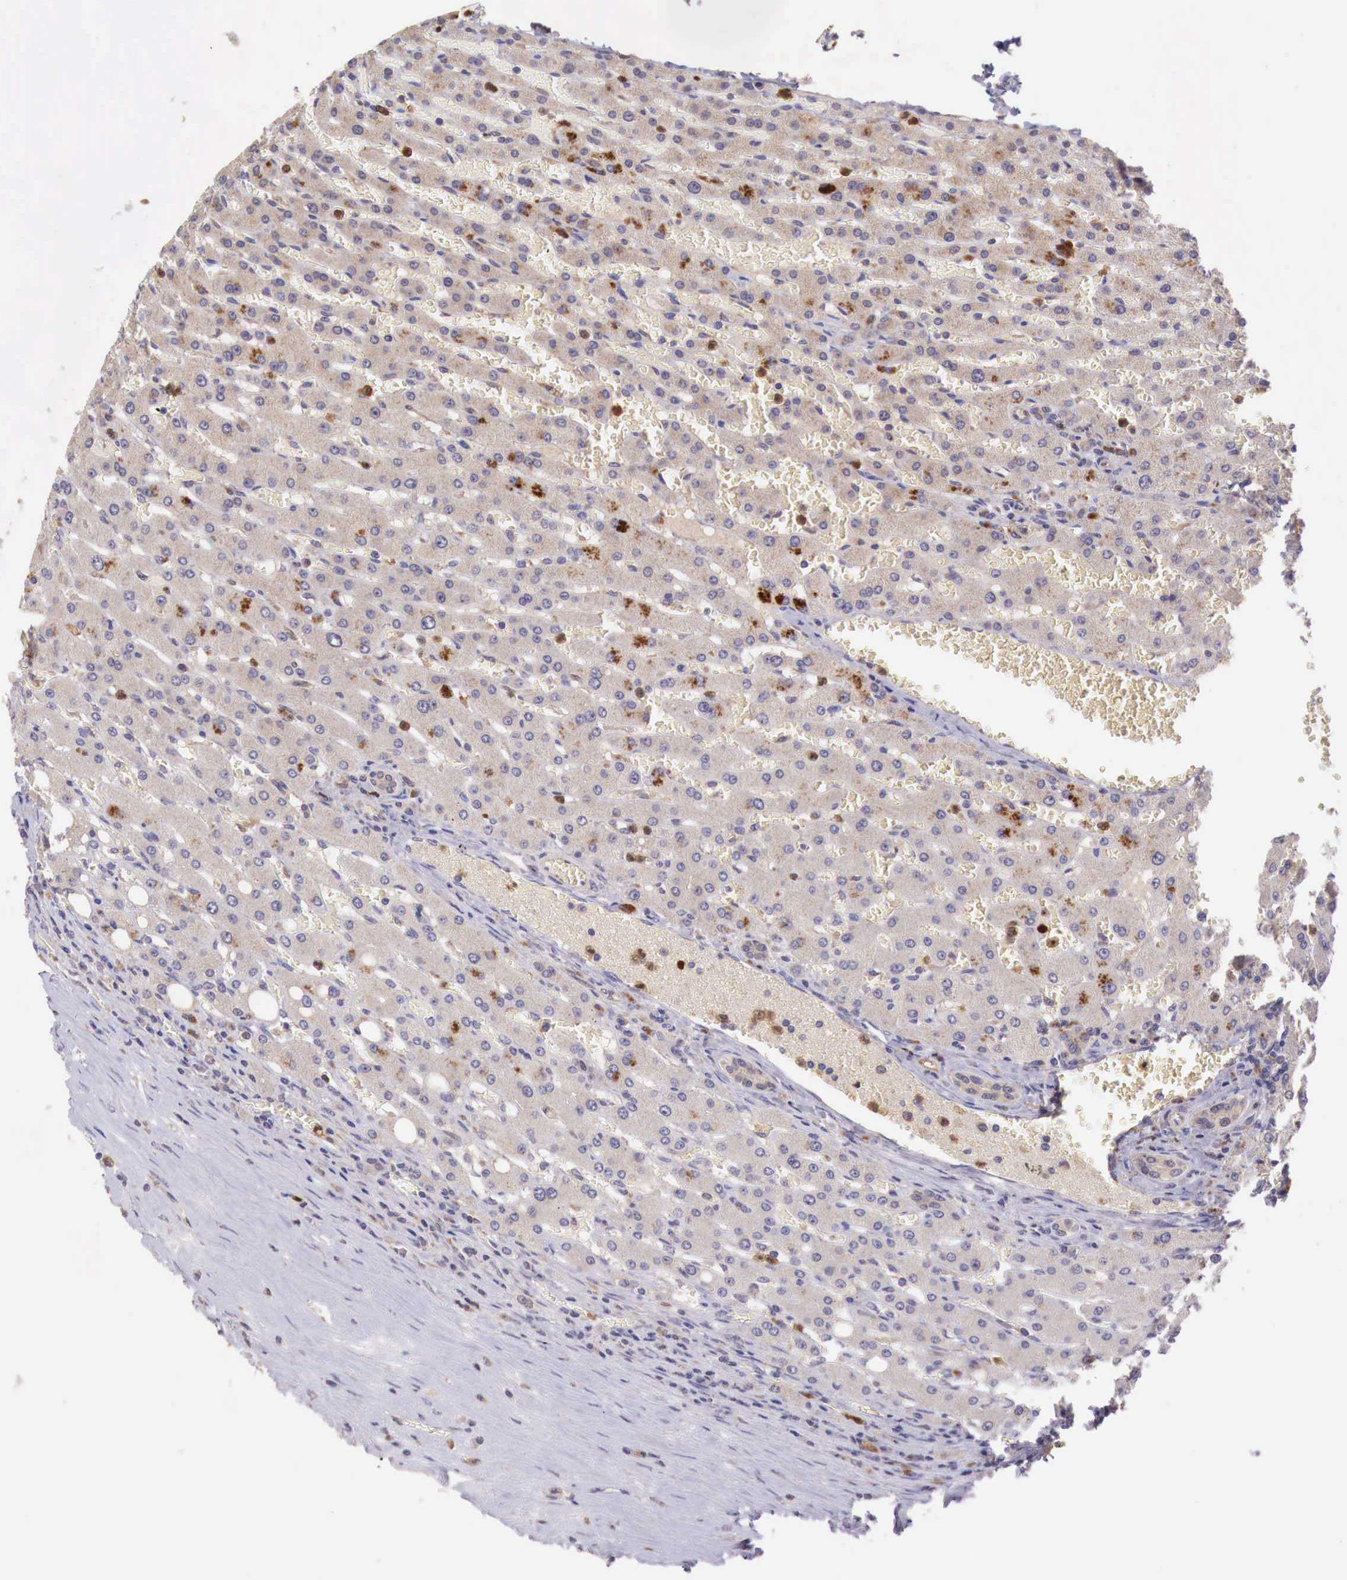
{"staining": {"intensity": "weak", "quantity": ">75%", "location": "cytoplasmic/membranous"}, "tissue": "liver", "cell_type": "Cholangiocytes", "image_type": "normal", "snomed": [{"axis": "morphology", "description": "Normal tissue, NOS"}, {"axis": "topography", "description": "Liver"}], "caption": "Cholangiocytes reveal weak cytoplasmic/membranous staining in about >75% of cells in normal liver.", "gene": "GAB2", "patient": {"sex": "female", "age": 30}}